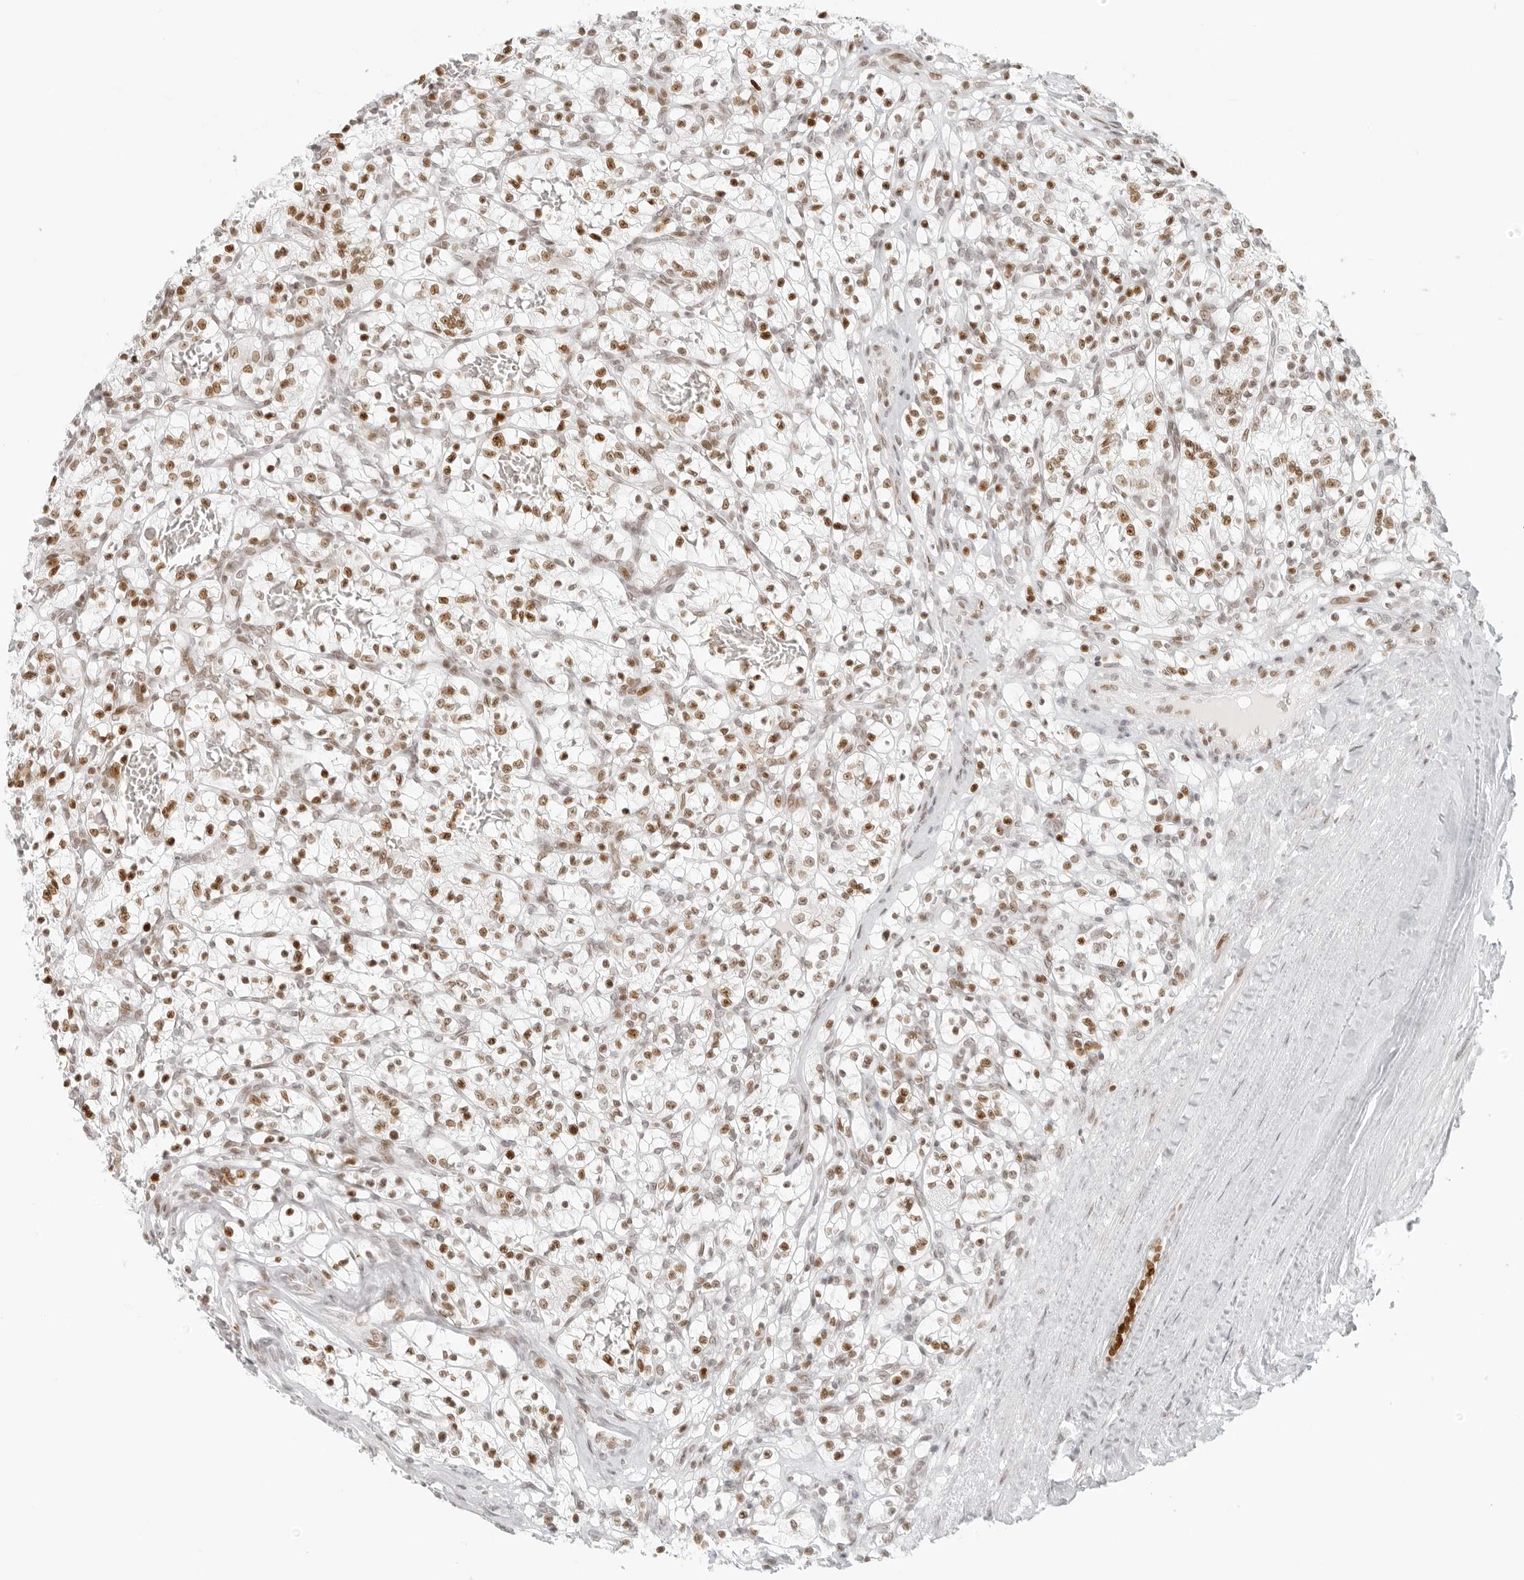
{"staining": {"intensity": "moderate", "quantity": ">75%", "location": "nuclear"}, "tissue": "renal cancer", "cell_type": "Tumor cells", "image_type": "cancer", "snomed": [{"axis": "morphology", "description": "Adenocarcinoma, NOS"}, {"axis": "topography", "description": "Kidney"}], "caption": "Moderate nuclear expression is present in approximately >75% of tumor cells in adenocarcinoma (renal).", "gene": "RCC1", "patient": {"sex": "female", "age": 57}}